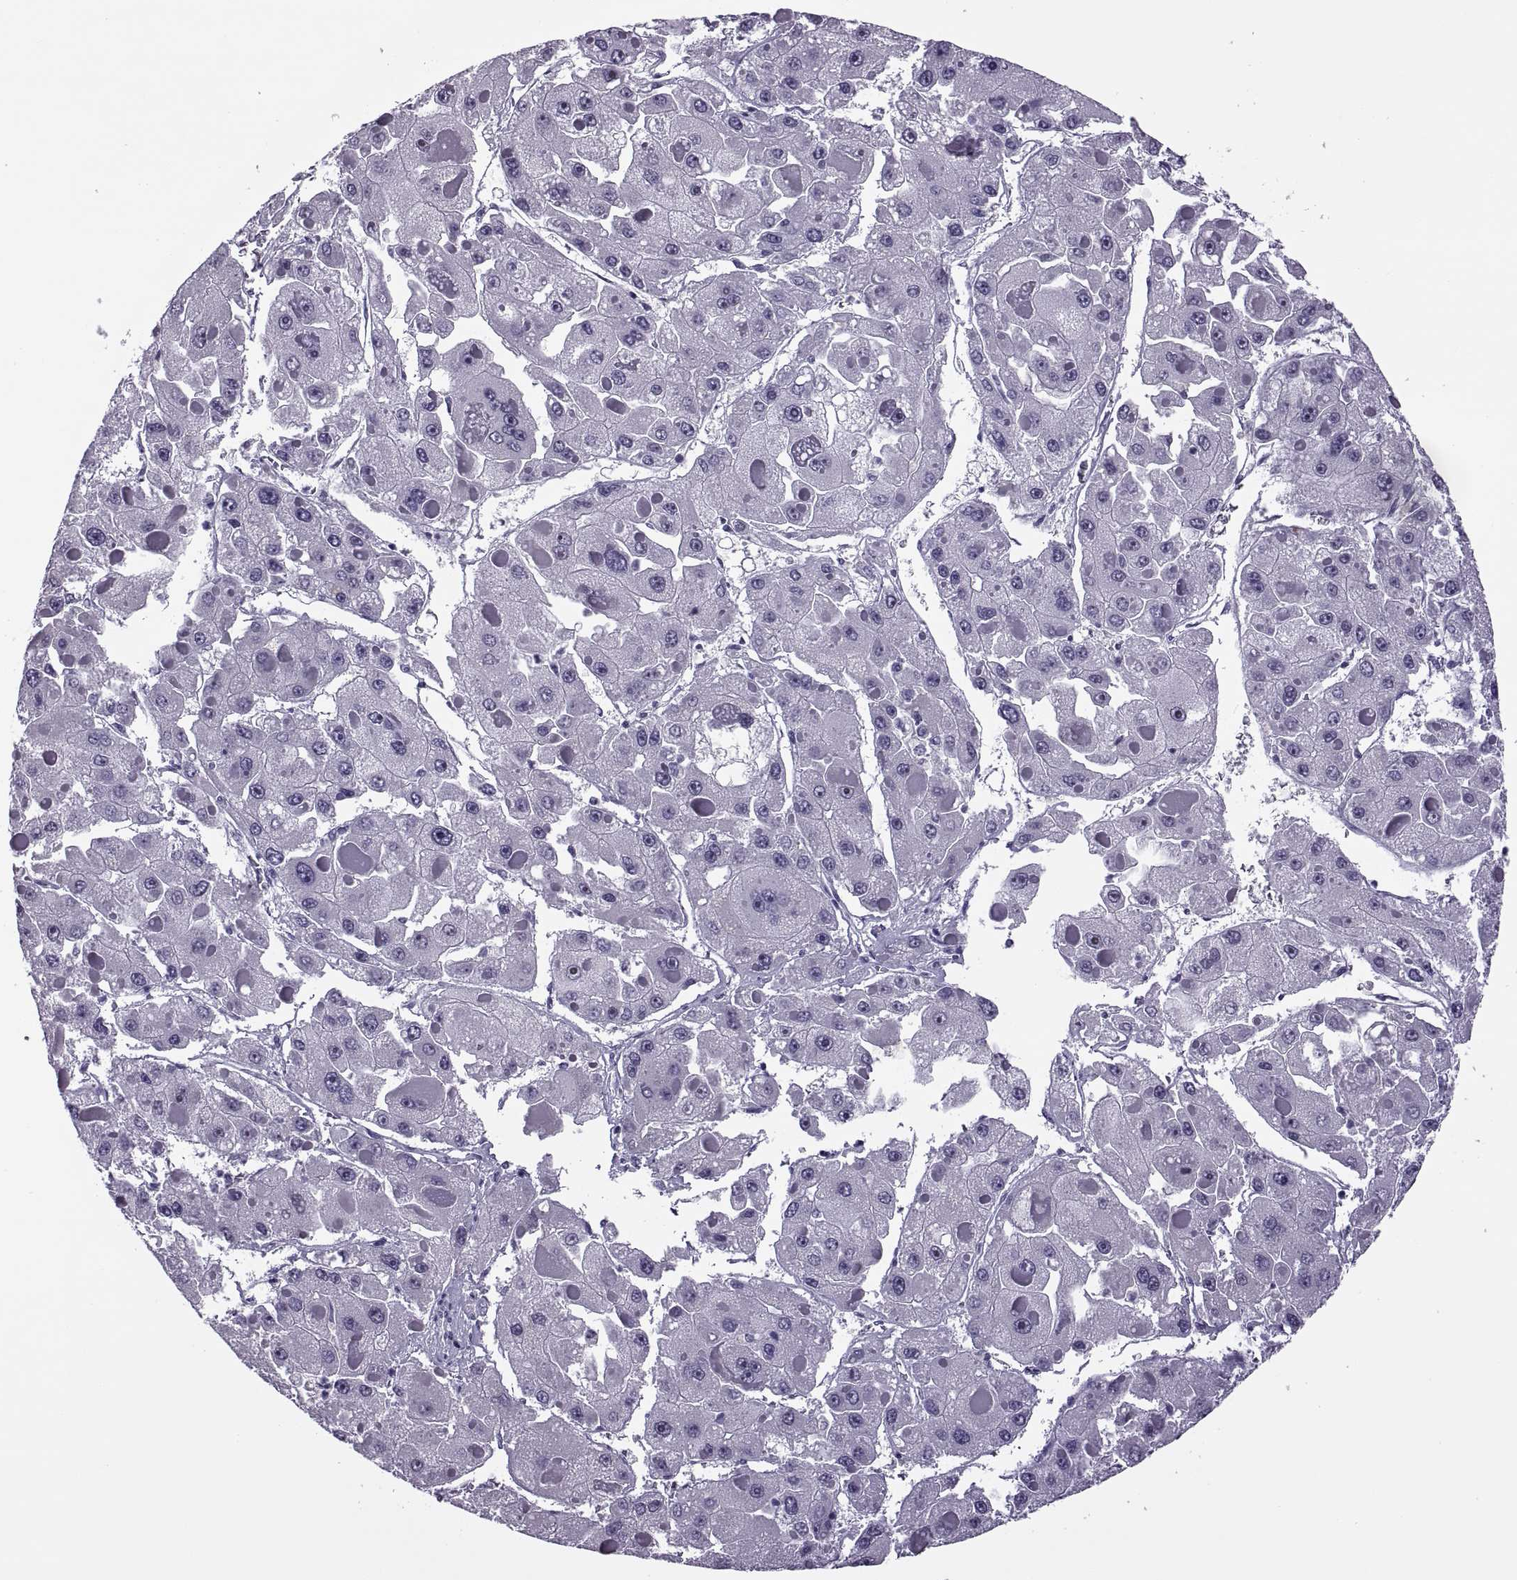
{"staining": {"intensity": "negative", "quantity": "none", "location": "none"}, "tissue": "liver cancer", "cell_type": "Tumor cells", "image_type": "cancer", "snomed": [{"axis": "morphology", "description": "Carcinoma, Hepatocellular, NOS"}, {"axis": "topography", "description": "Liver"}], "caption": "A high-resolution photomicrograph shows immunohistochemistry staining of liver cancer (hepatocellular carcinoma), which reveals no significant staining in tumor cells.", "gene": "FAM24A", "patient": {"sex": "female", "age": 73}}